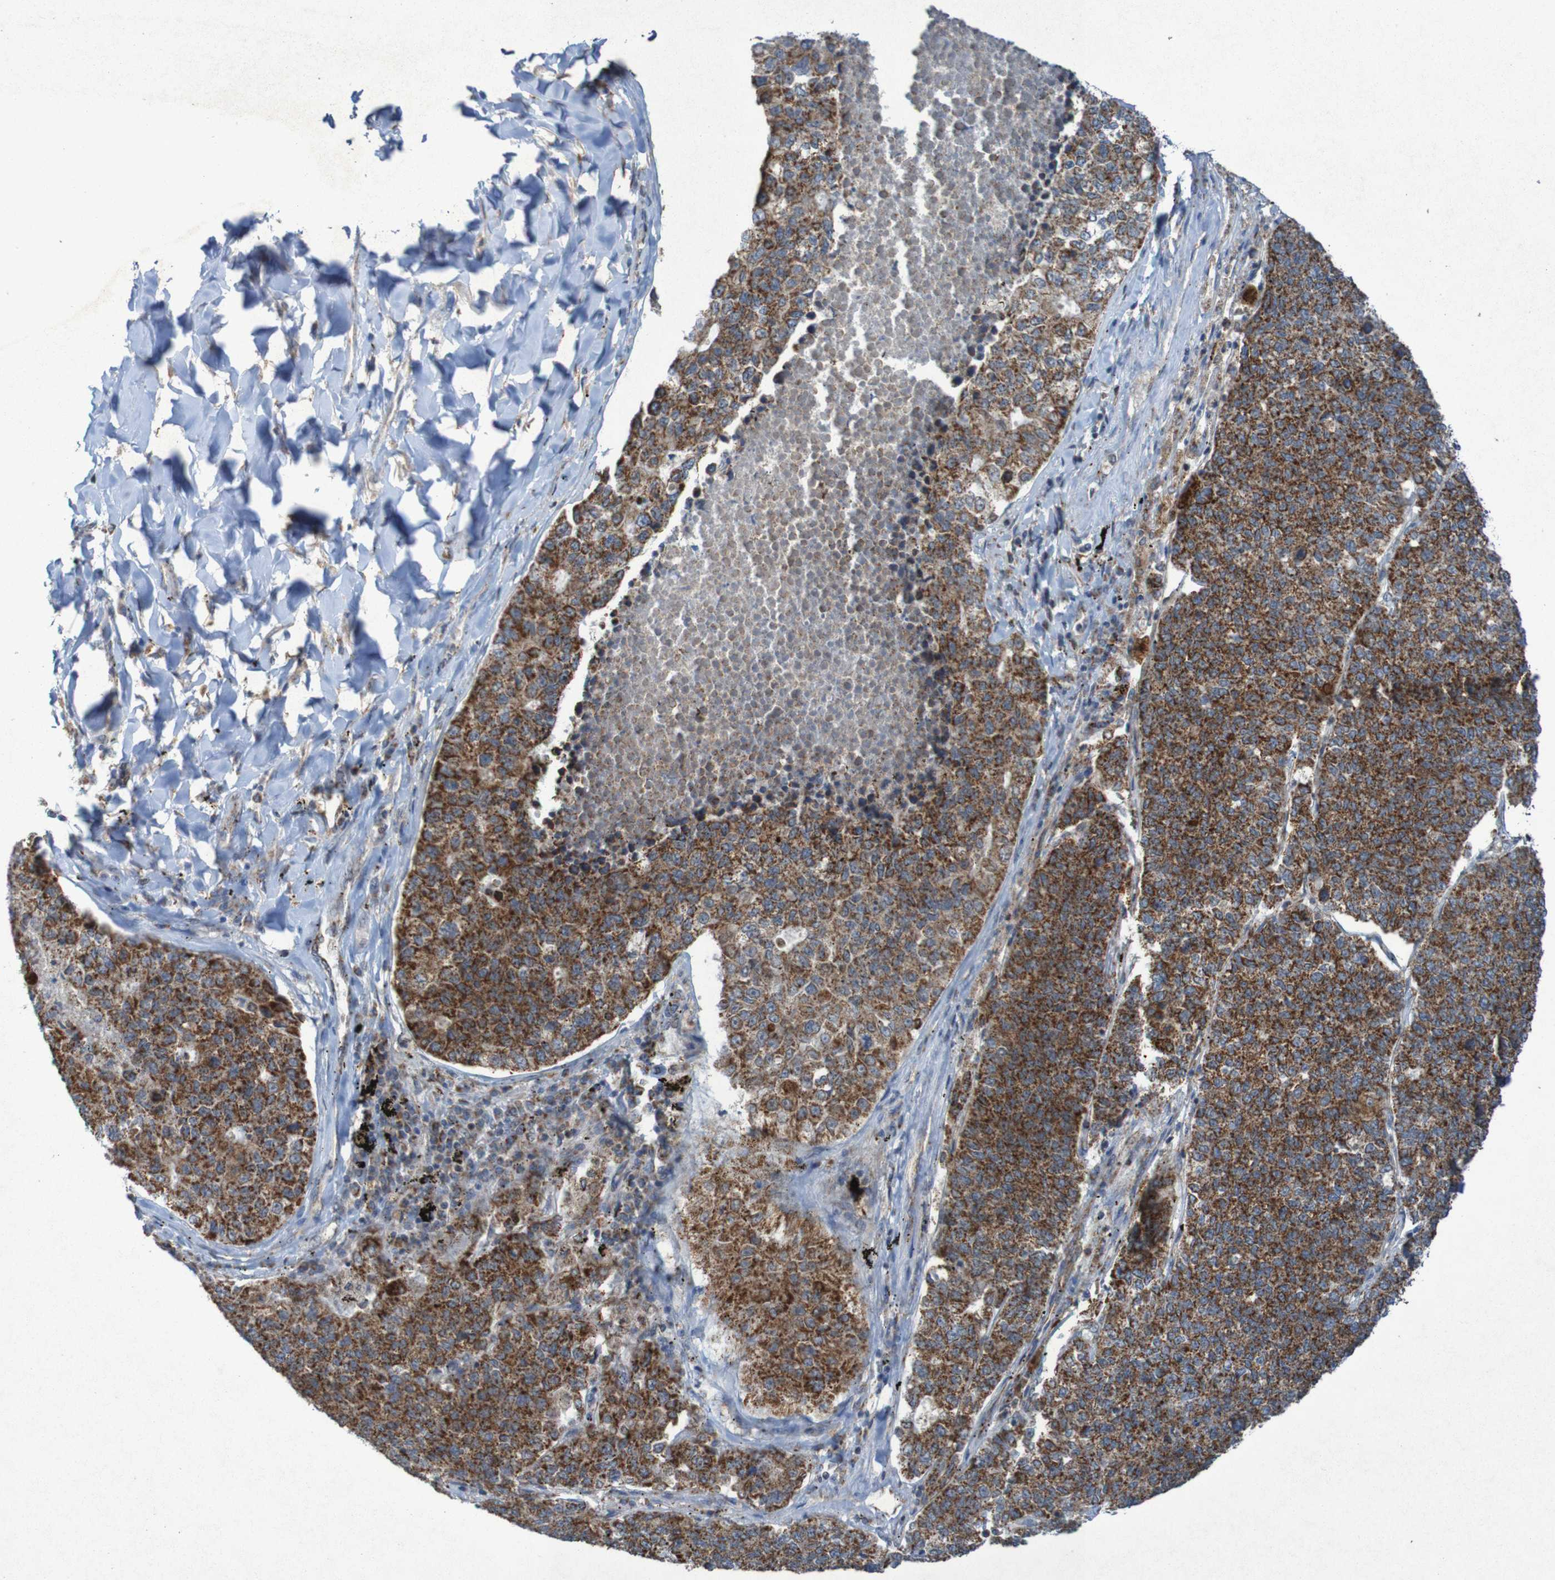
{"staining": {"intensity": "strong", "quantity": ">75%", "location": "cytoplasmic/membranous"}, "tissue": "lung cancer", "cell_type": "Tumor cells", "image_type": "cancer", "snomed": [{"axis": "morphology", "description": "Adenocarcinoma, NOS"}, {"axis": "topography", "description": "Lung"}], "caption": "High-magnification brightfield microscopy of lung cancer stained with DAB (3,3'-diaminobenzidine) (brown) and counterstained with hematoxylin (blue). tumor cells exhibit strong cytoplasmic/membranous staining is appreciated in approximately>75% of cells.", "gene": "CCDC51", "patient": {"sex": "male", "age": 49}}